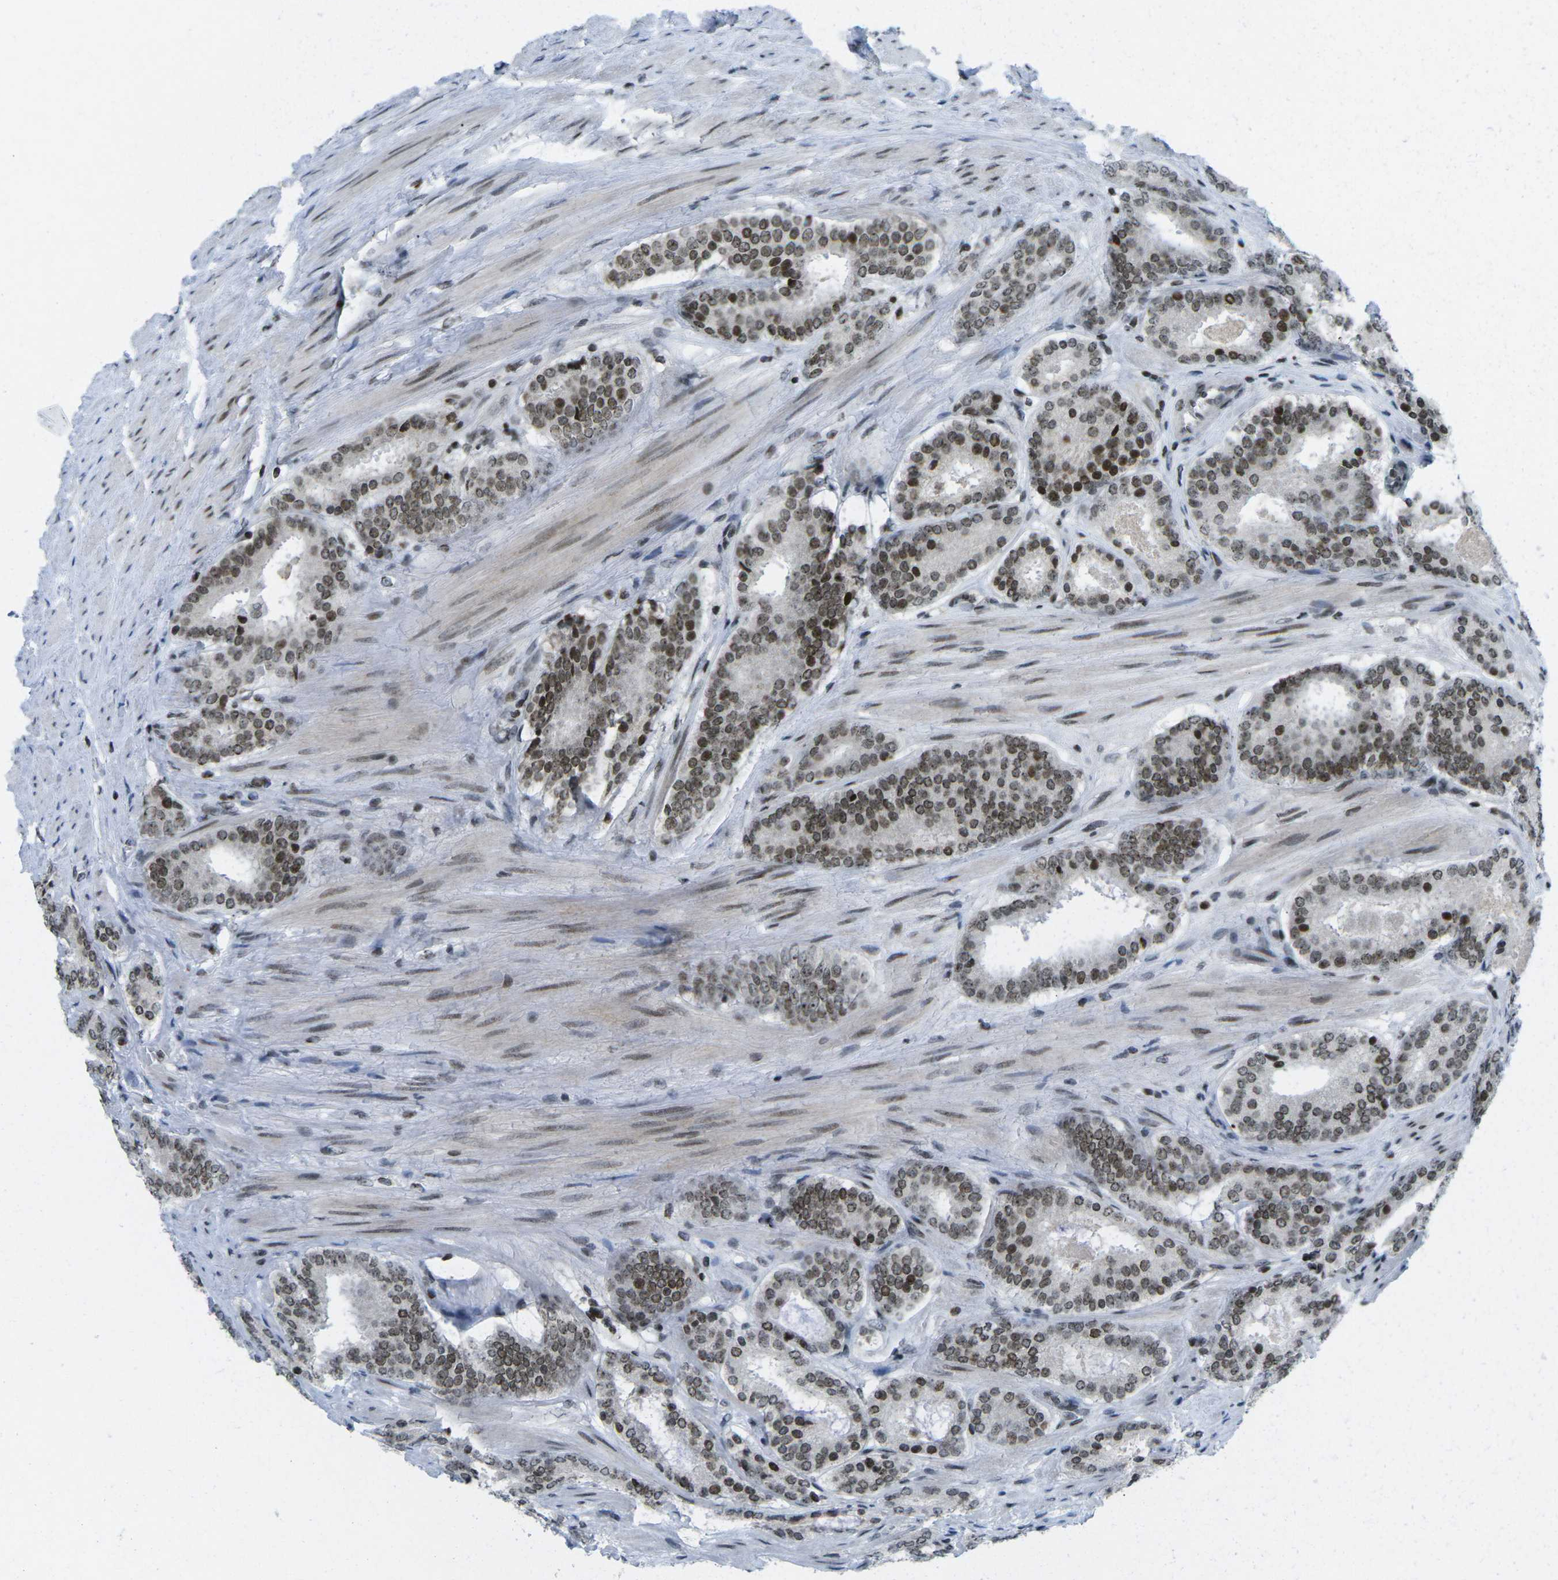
{"staining": {"intensity": "moderate", "quantity": ">75%", "location": "nuclear"}, "tissue": "prostate cancer", "cell_type": "Tumor cells", "image_type": "cancer", "snomed": [{"axis": "morphology", "description": "Adenocarcinoma, Low grade"}, {"axis": "topography", "description": "Prostate"}], "caption": "DAB (3,3'-diaminobenzidine) immunohistochemical staining of human prostate cancer displays moderate nuclear protein expression in approximately >75% of tumor cells.", "gene": "EME1", "patient": {"sex": "male", "age": 69}}